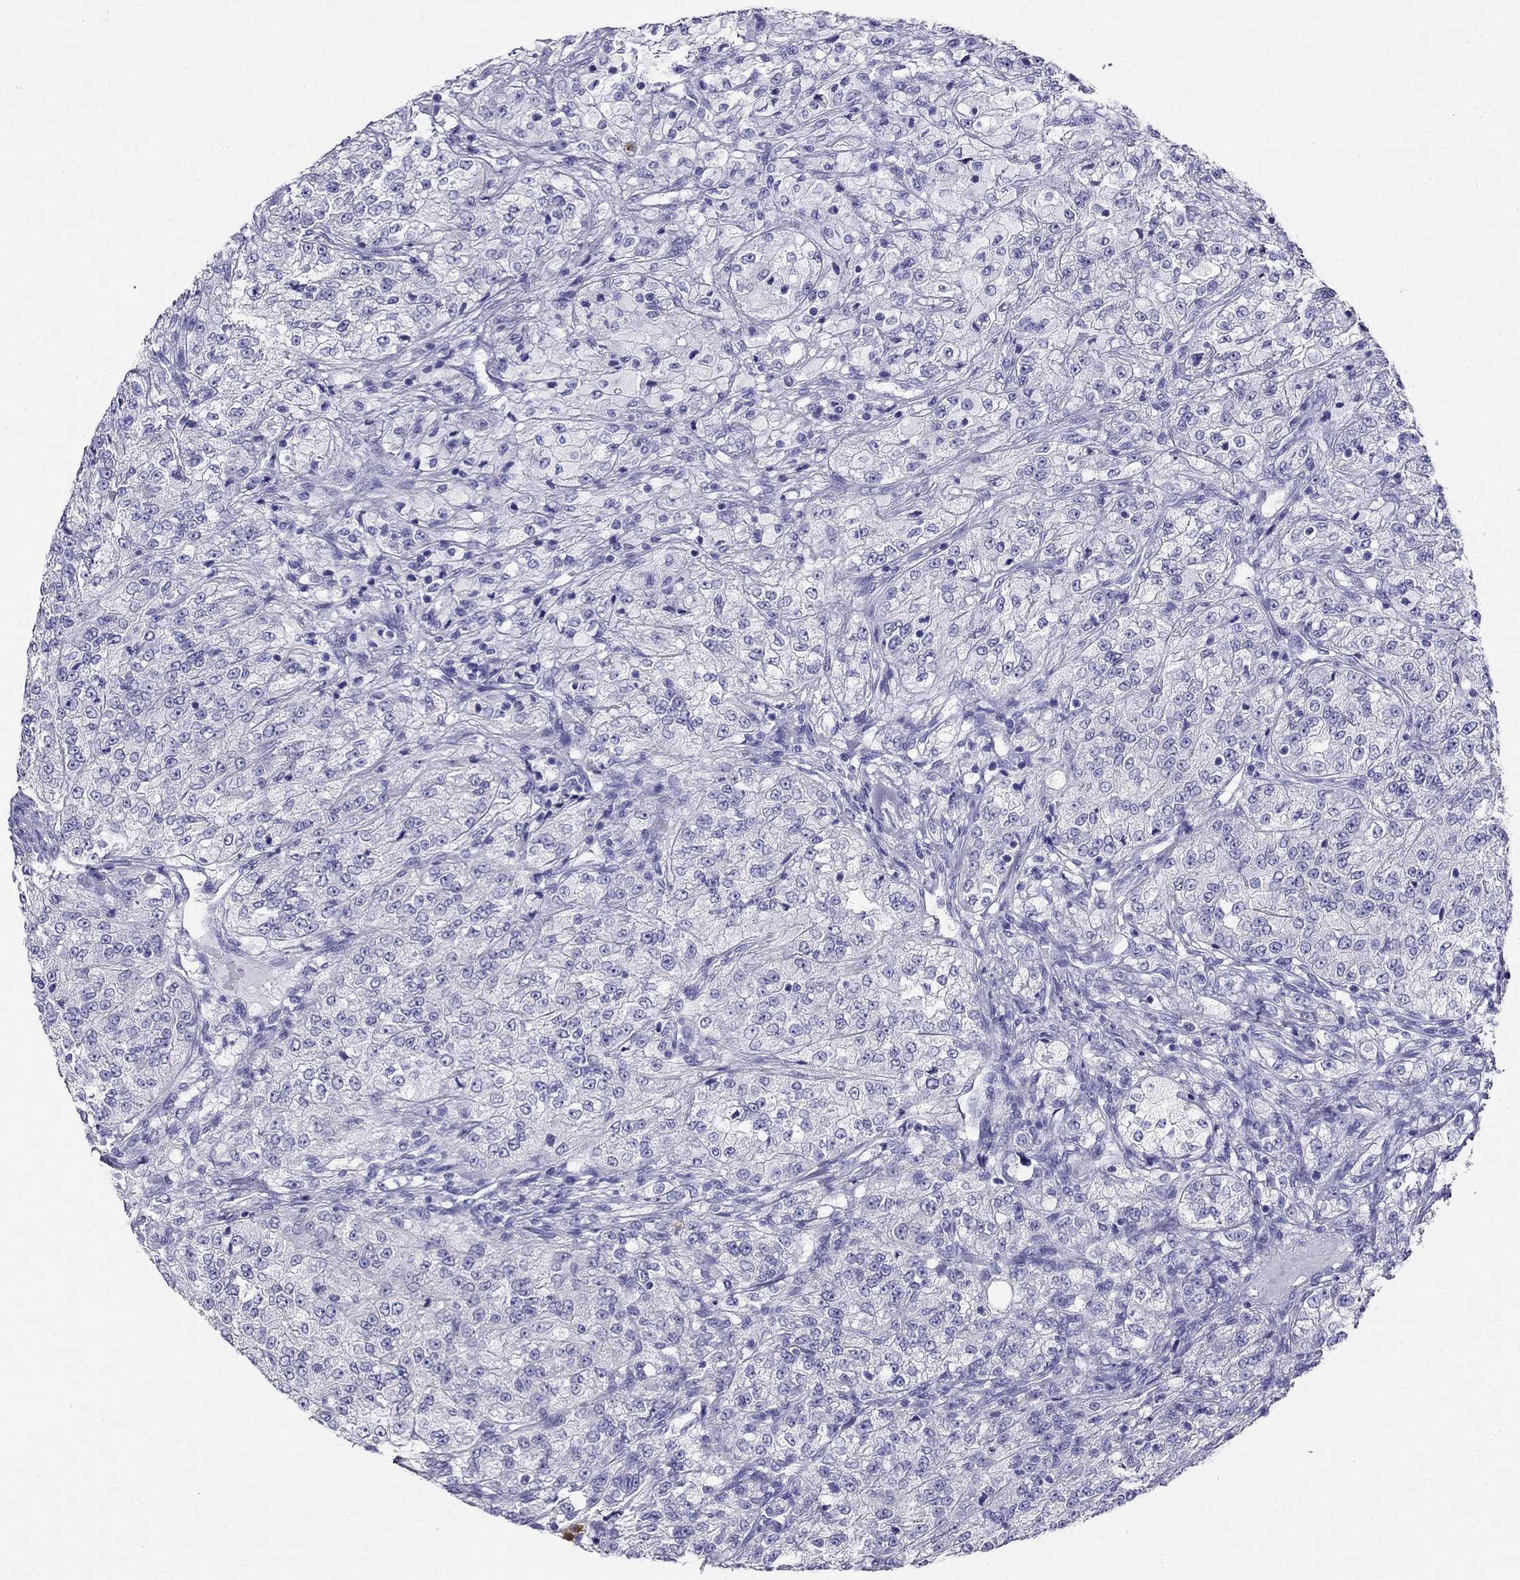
{"staining": {"intensity": "negative", "quantity": "none", "location": "none"}, "tissue": "renal cancer", "cell_type": "Tumor cells", "image_type": "cancer", "snomed": [{"axis": "morphology", "description": "Adenocarcinoma, NOS"}, {"axis": "topography", "description": "Kidney"}], "caption": "Human renal cancer (adenocarcinoma) stained for a protein using IHC demonstrates no positivity in tumor cells.", "gene": "PPP1R36", "patient": {"sex": "female", "age": 63}}